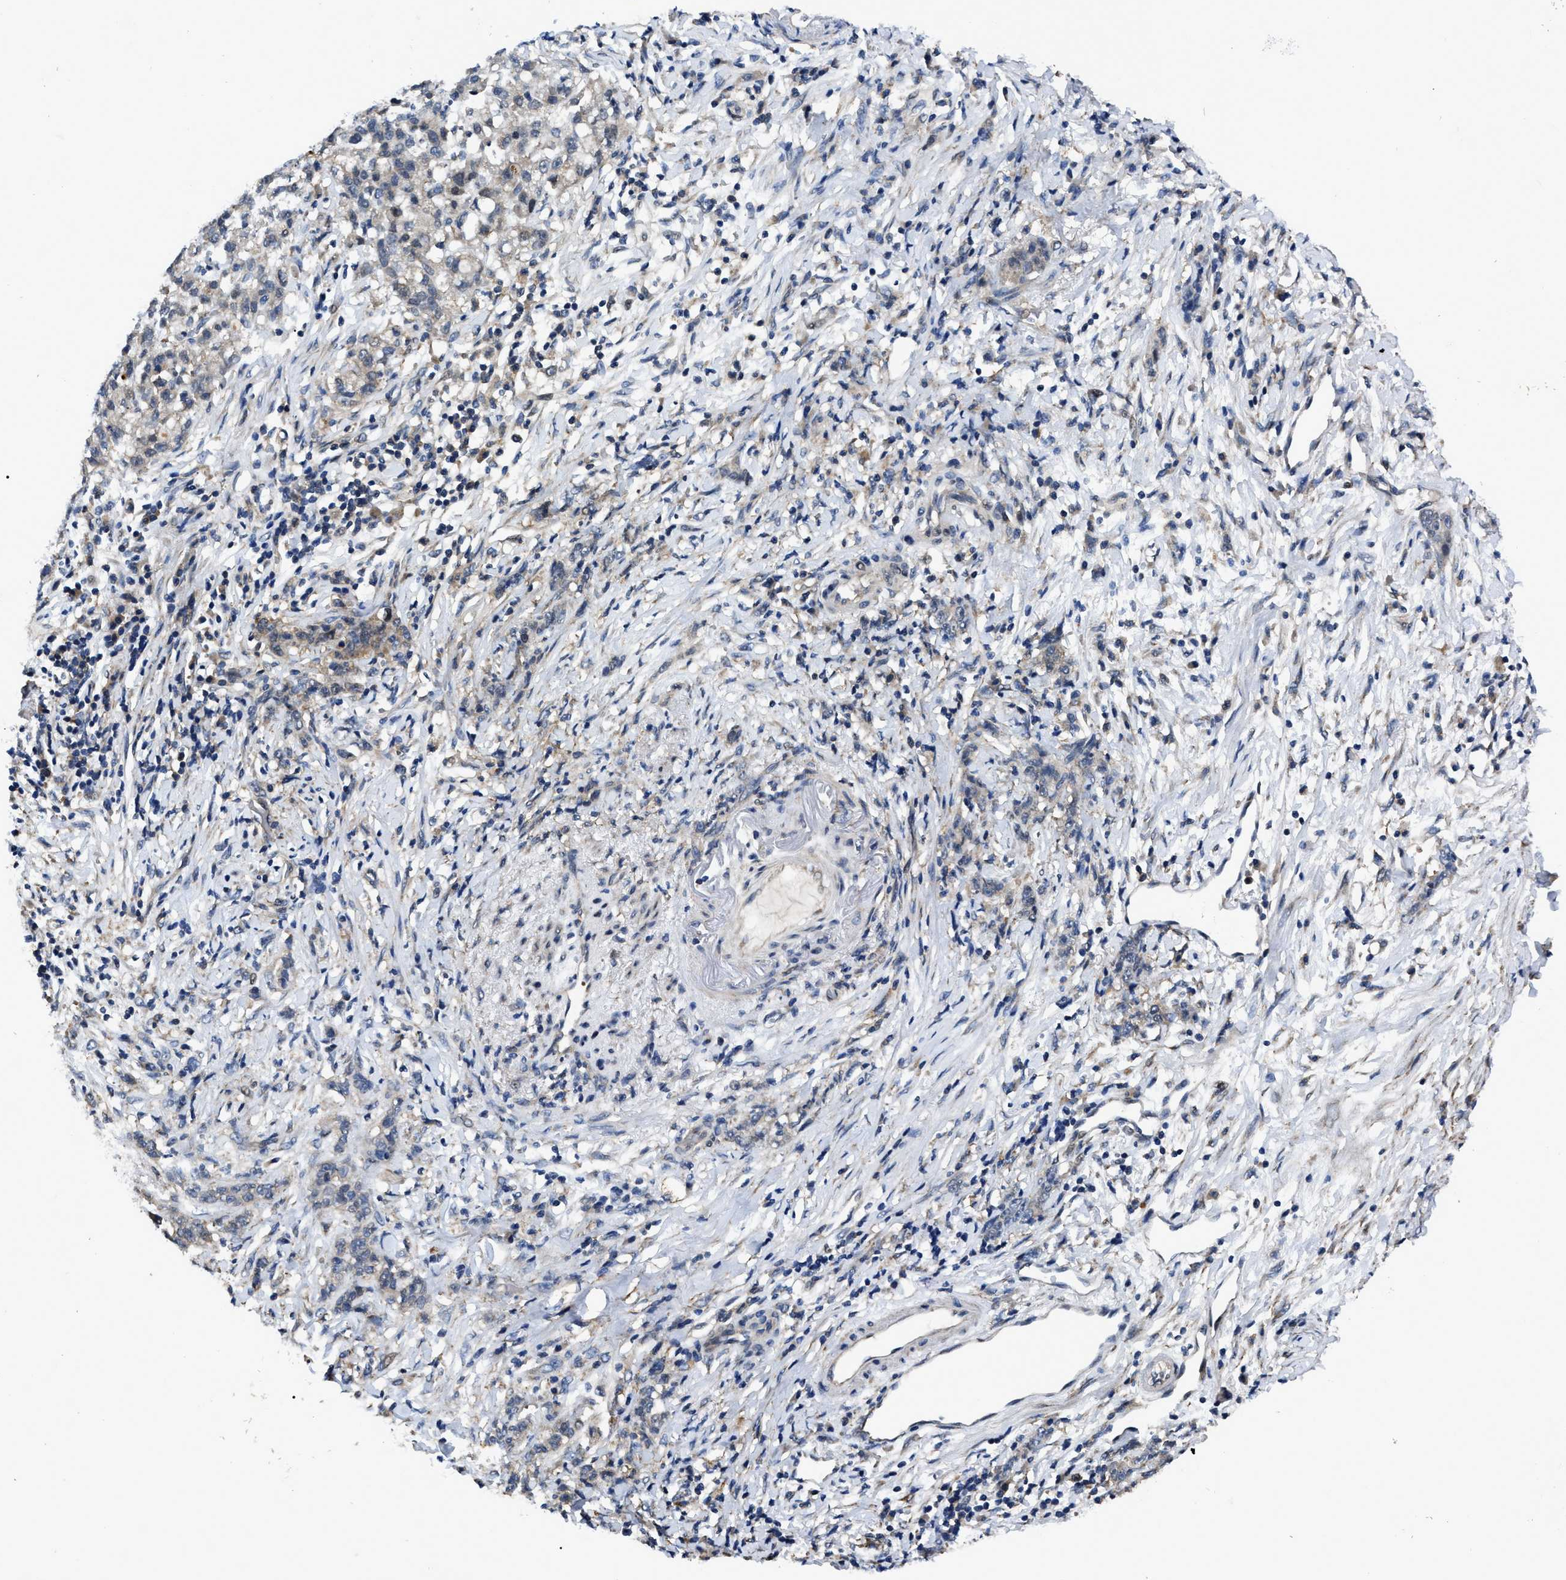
{"staining": {"intensity": "negative", "quantity": "none", "location": "none"}, "tissue": "stomach cancer", "cell_type": "Tumor cells", "image_type": "cancer", "snomed": [{"axis": "morphology", "description": "Adenocarcinoma, NOS"}, {"axis": "topography", "description": "Stomach, upper"}], "caption": "Immunohistochemical staining of human stomach cancer (adenocarcinoma) displays no significant positivity in tumor cells.", "gene": "GET4", "patient": {"sex": "male", "age": 69}}